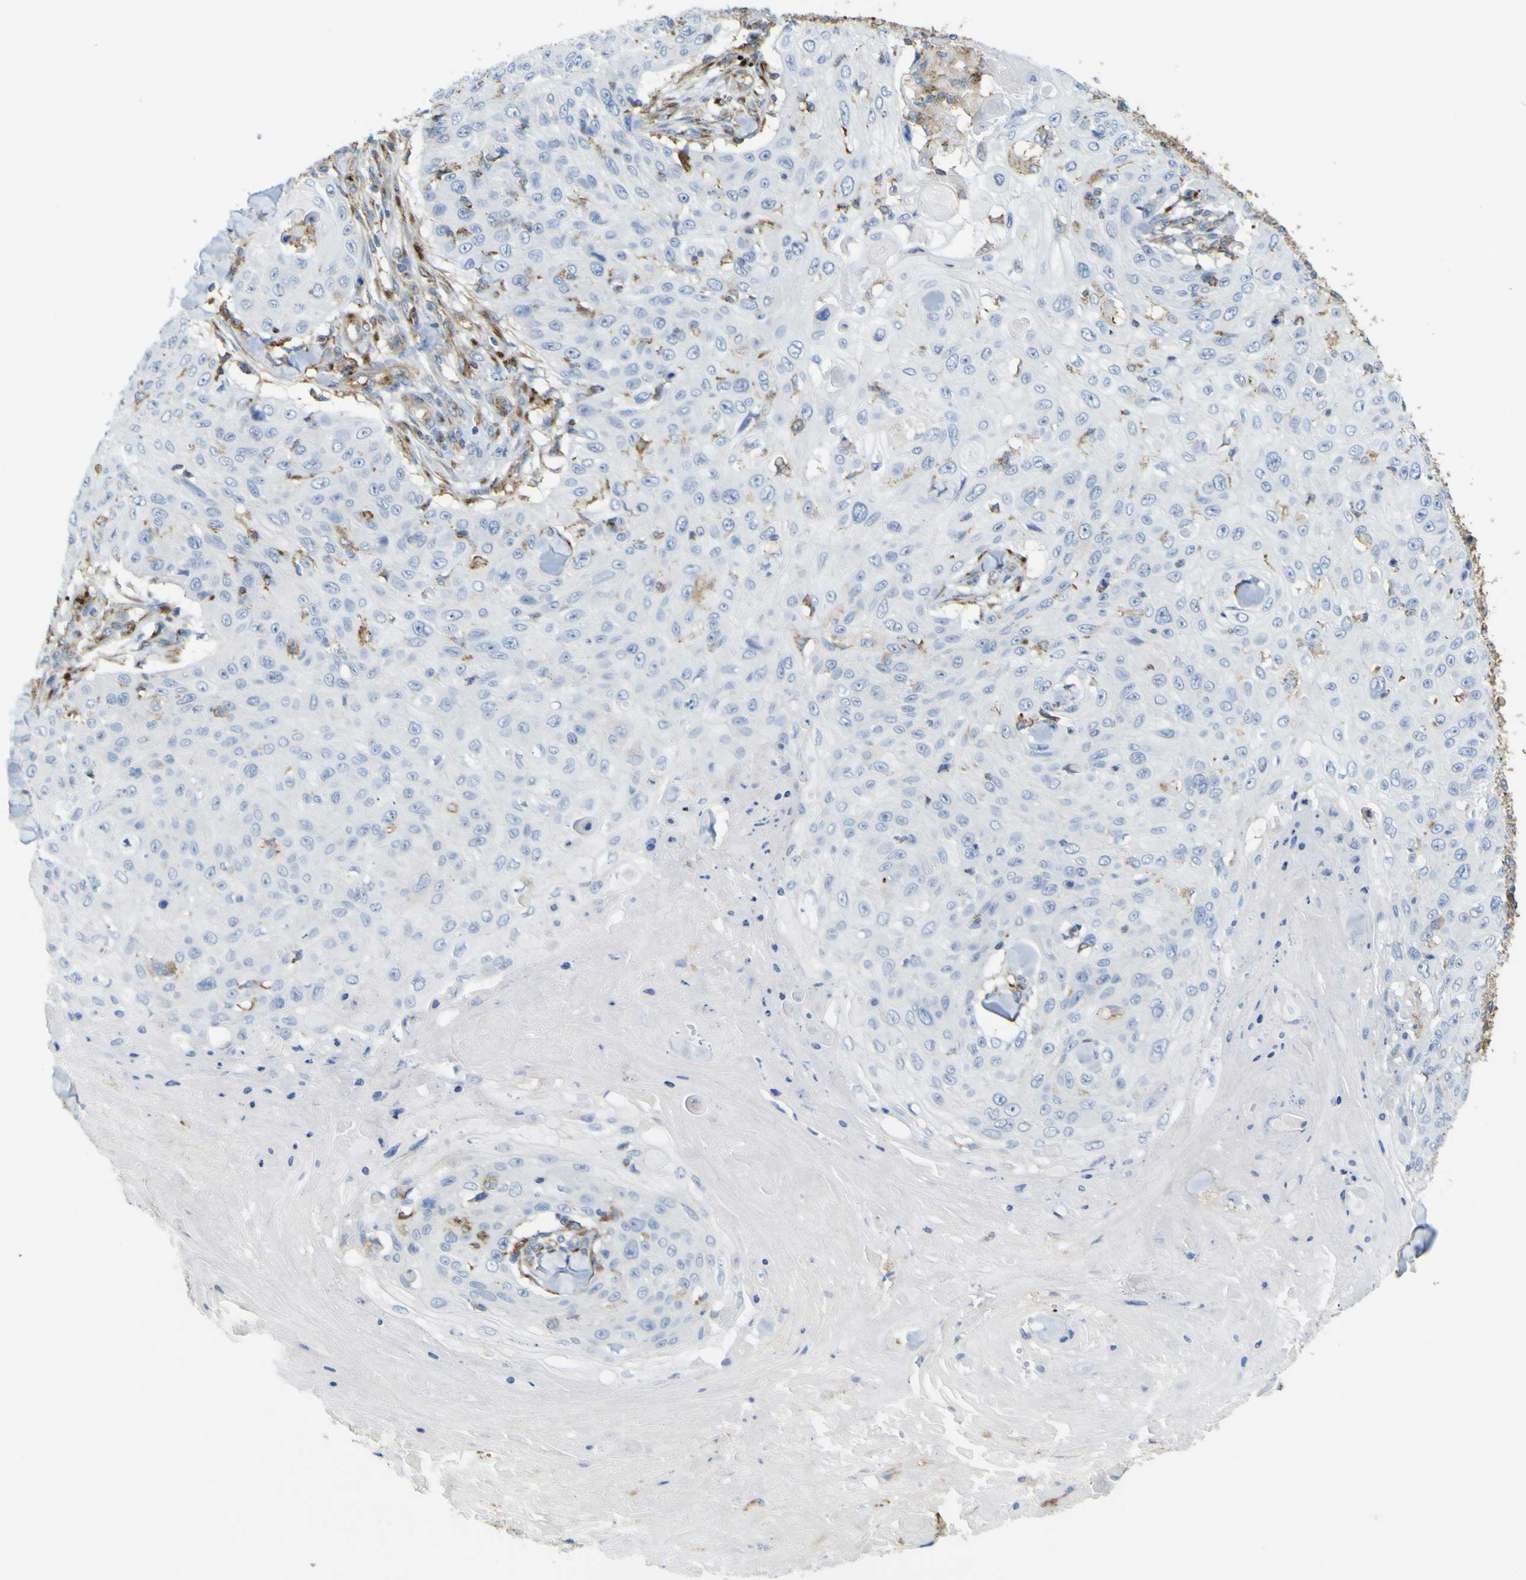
{"staining": {"intensity": "negative", "quantity": "none", "location": "none"}, "tissue": "skin cancer", "cell_type": "Tumor cells", "image_type": "cancer", "snomed": [{"axis": "morphology", "description": "Squamous cell carcinoma, NOS"}, {"axis": "topography", "description": "Skin"}], "caption": "This is an immunohistochemistry (IHC) photomicrograph of human squamous cell carcinoma (skin). There is no positivity in tumor cells.", "gene": "IGF2R", "patient": {"sex": "male", "age": 86}}